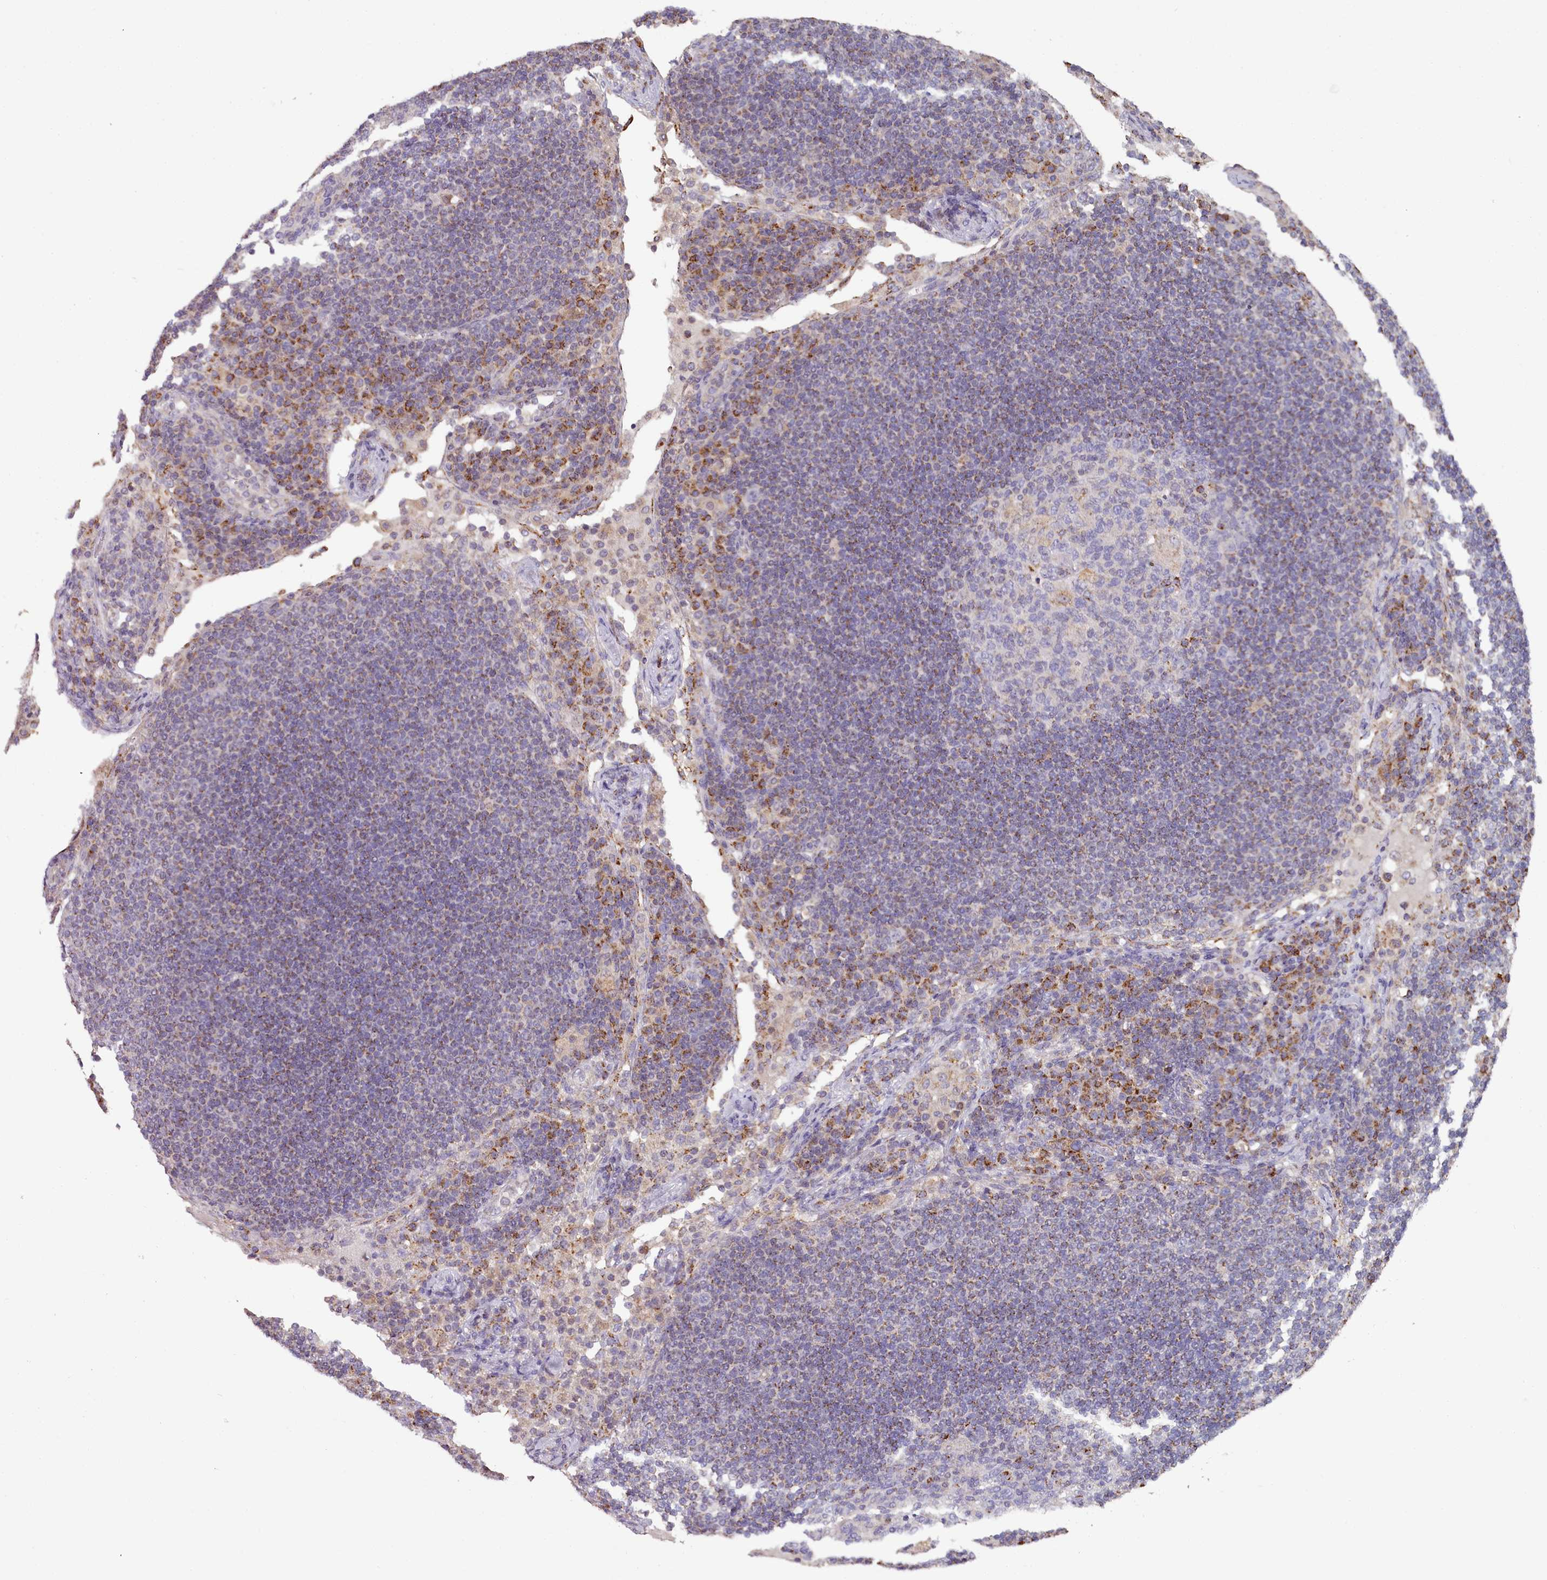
{"staining": {"intensity": "strong", "quantity": "<25%", "location": "cytoplasmic/membranous"}, "tissue": "lymph node", "cell_type": "Germinal center cells", "image_type": "normal", "snomed": [{"axis": "morphology", "description": "Normal tissue, NOS"}, {"axis": "topography", "description": "Lymph node"}], "caption": "Immunohistochemistry (IHC) staining of benign lymph node, which displays medium levels of strong cytoplasmic/membranous staining in approximately <25% of germinal center cells indicating strong cytoplasmic/membranous protein expression. The staining was performed using DAB (3,3'-diaminobenzidine) (brown) for protein detection and nuclei were counterstained in hematoxylin (blue).", "gene": "ACSS1", "patient": {"sex": "female", "age": 53}}